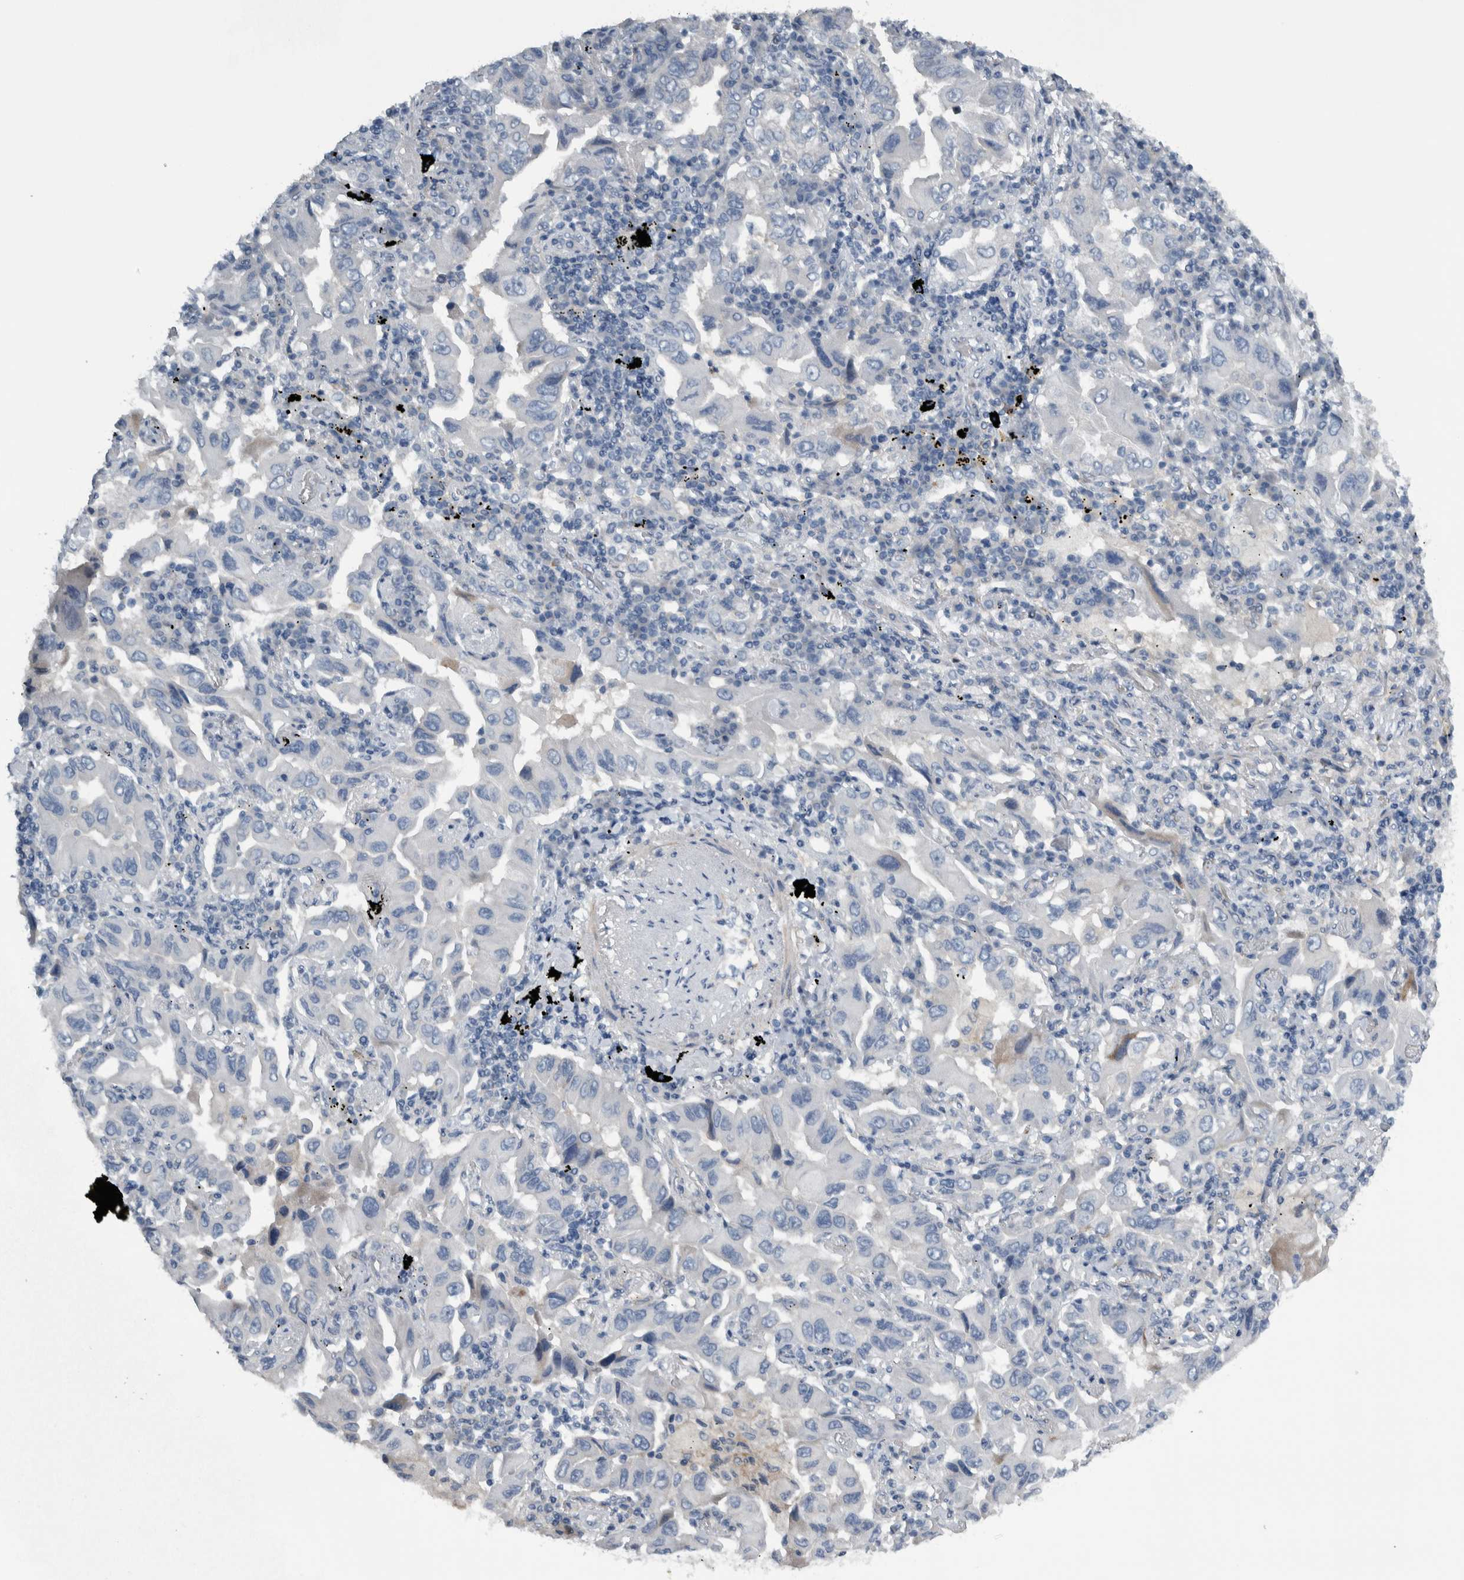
{"staining": {"intensity": "negative", "quantity": "none", "location": "none"}, "tissue": "lung cancer", "cell_type": "Tumor cells", "image_type": "cancer", "snomed": [{"axis": "morphology", "description": "Adenocarcinoma, NOS"}, {"axis": "topography", "description": "Lung"}], "caption": "Lung cancer (adenocarcinoma) was stained to show a protein in brown. There is no significant positivity in tumor cells. Brightfield microscopy of IHC stained with DAB (brown) and hematoxylin (blue), captured at high magnification.", "gene": "NT5C2", "patient": {"sex": "female", "age": 65}}